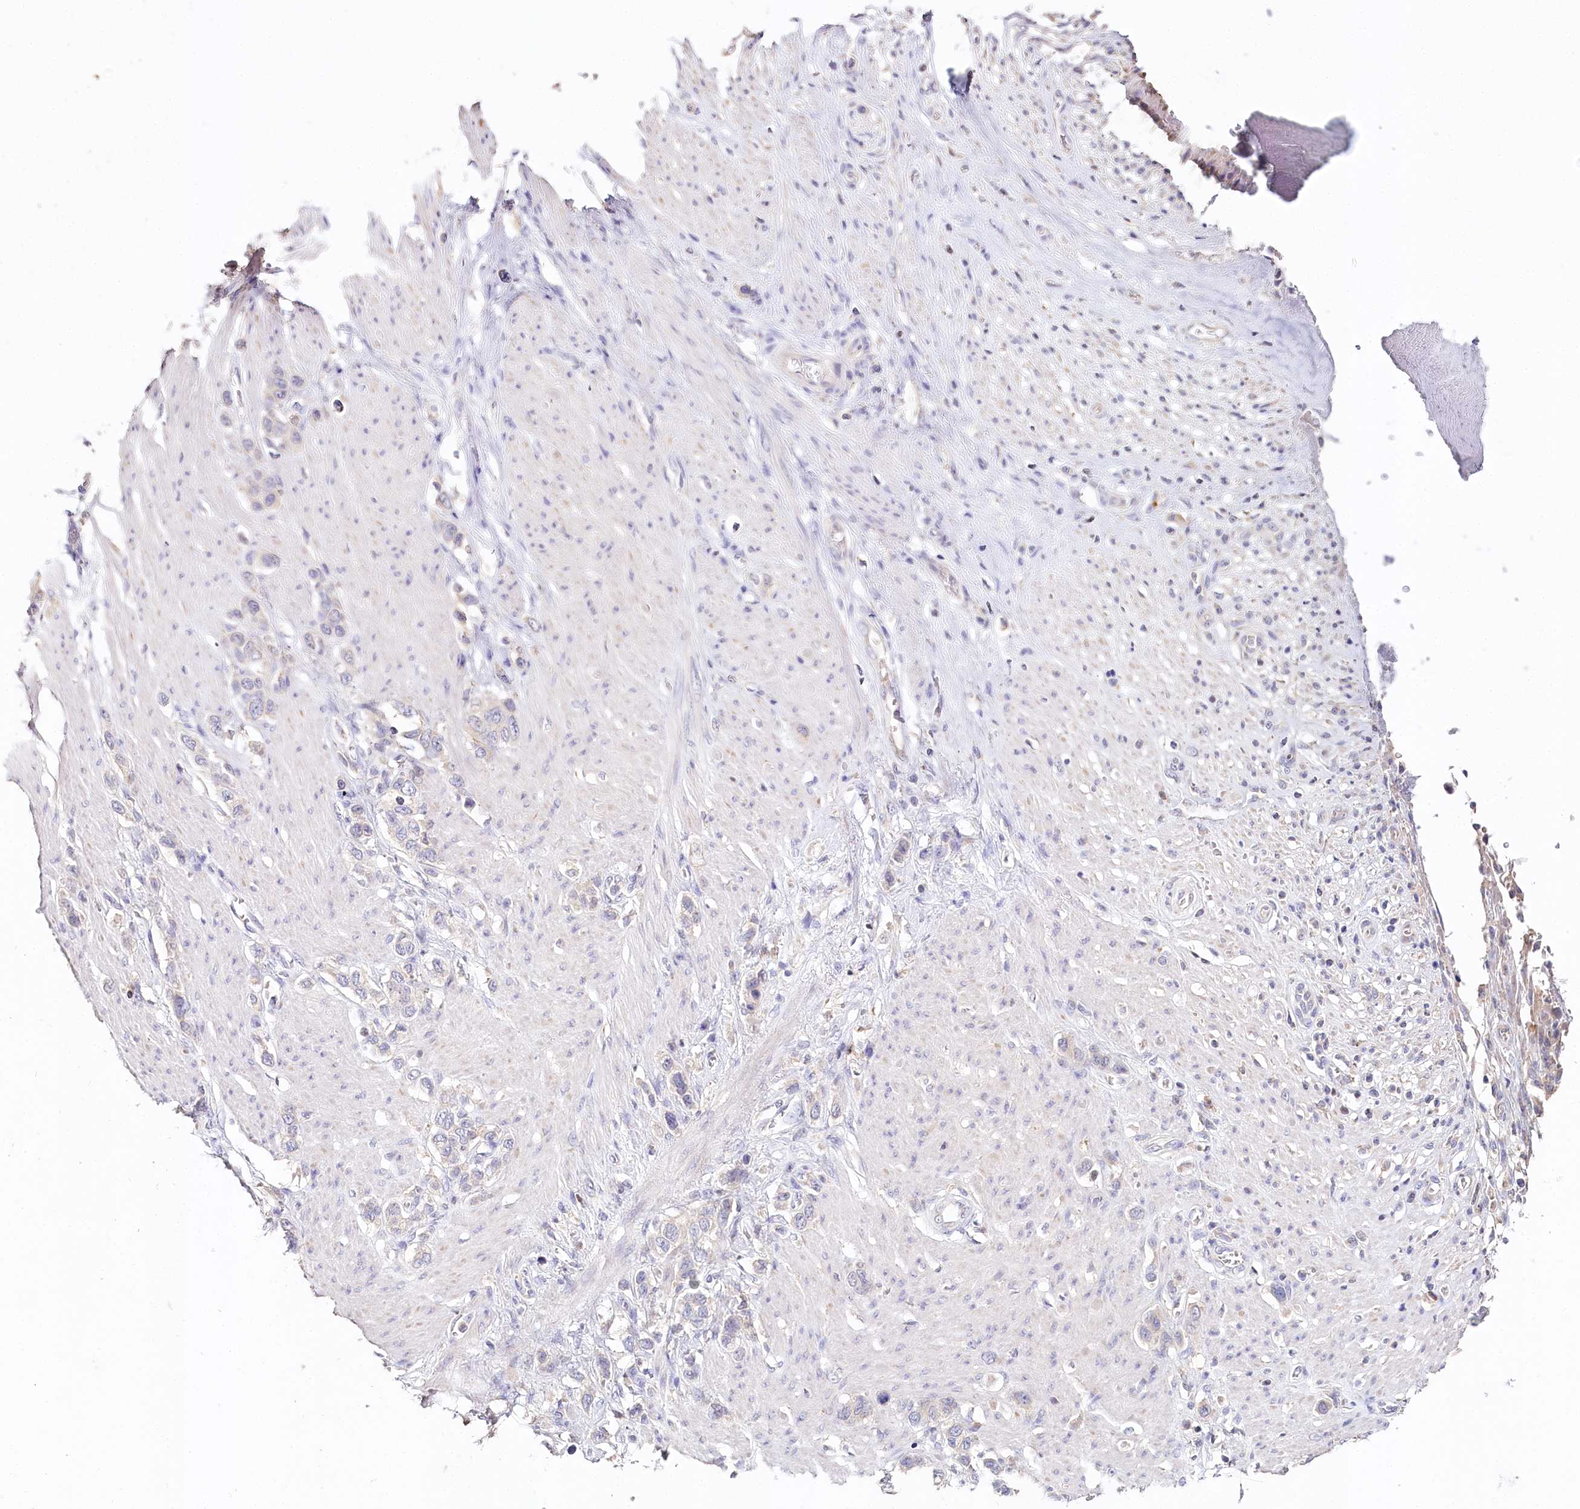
{"staining": {"intensity": "negative", "quantity": "none", "location": "none"}, "tissue": "stomach cancer", "cell_type": "Tumor cells", "image_type": "cancer", "snomed": [{"axis": "morphology", "description": "Adenocarcinoma, NOS"}, {"axis": "morphology", "description": "Adenocarcinoma, High grade"}, {"axis": "topography", "description": "Stomach, upper"}, {"axis": "topography", "description": "Stomach, lower"}], "caption": "Immunohistochemistry of stomach cancer (adenocarcinoma (high-grade)) demonstrates no expression in tumor cells.", "gene": "DAPK1", "patient": {"sex": "female", "age": 65}}